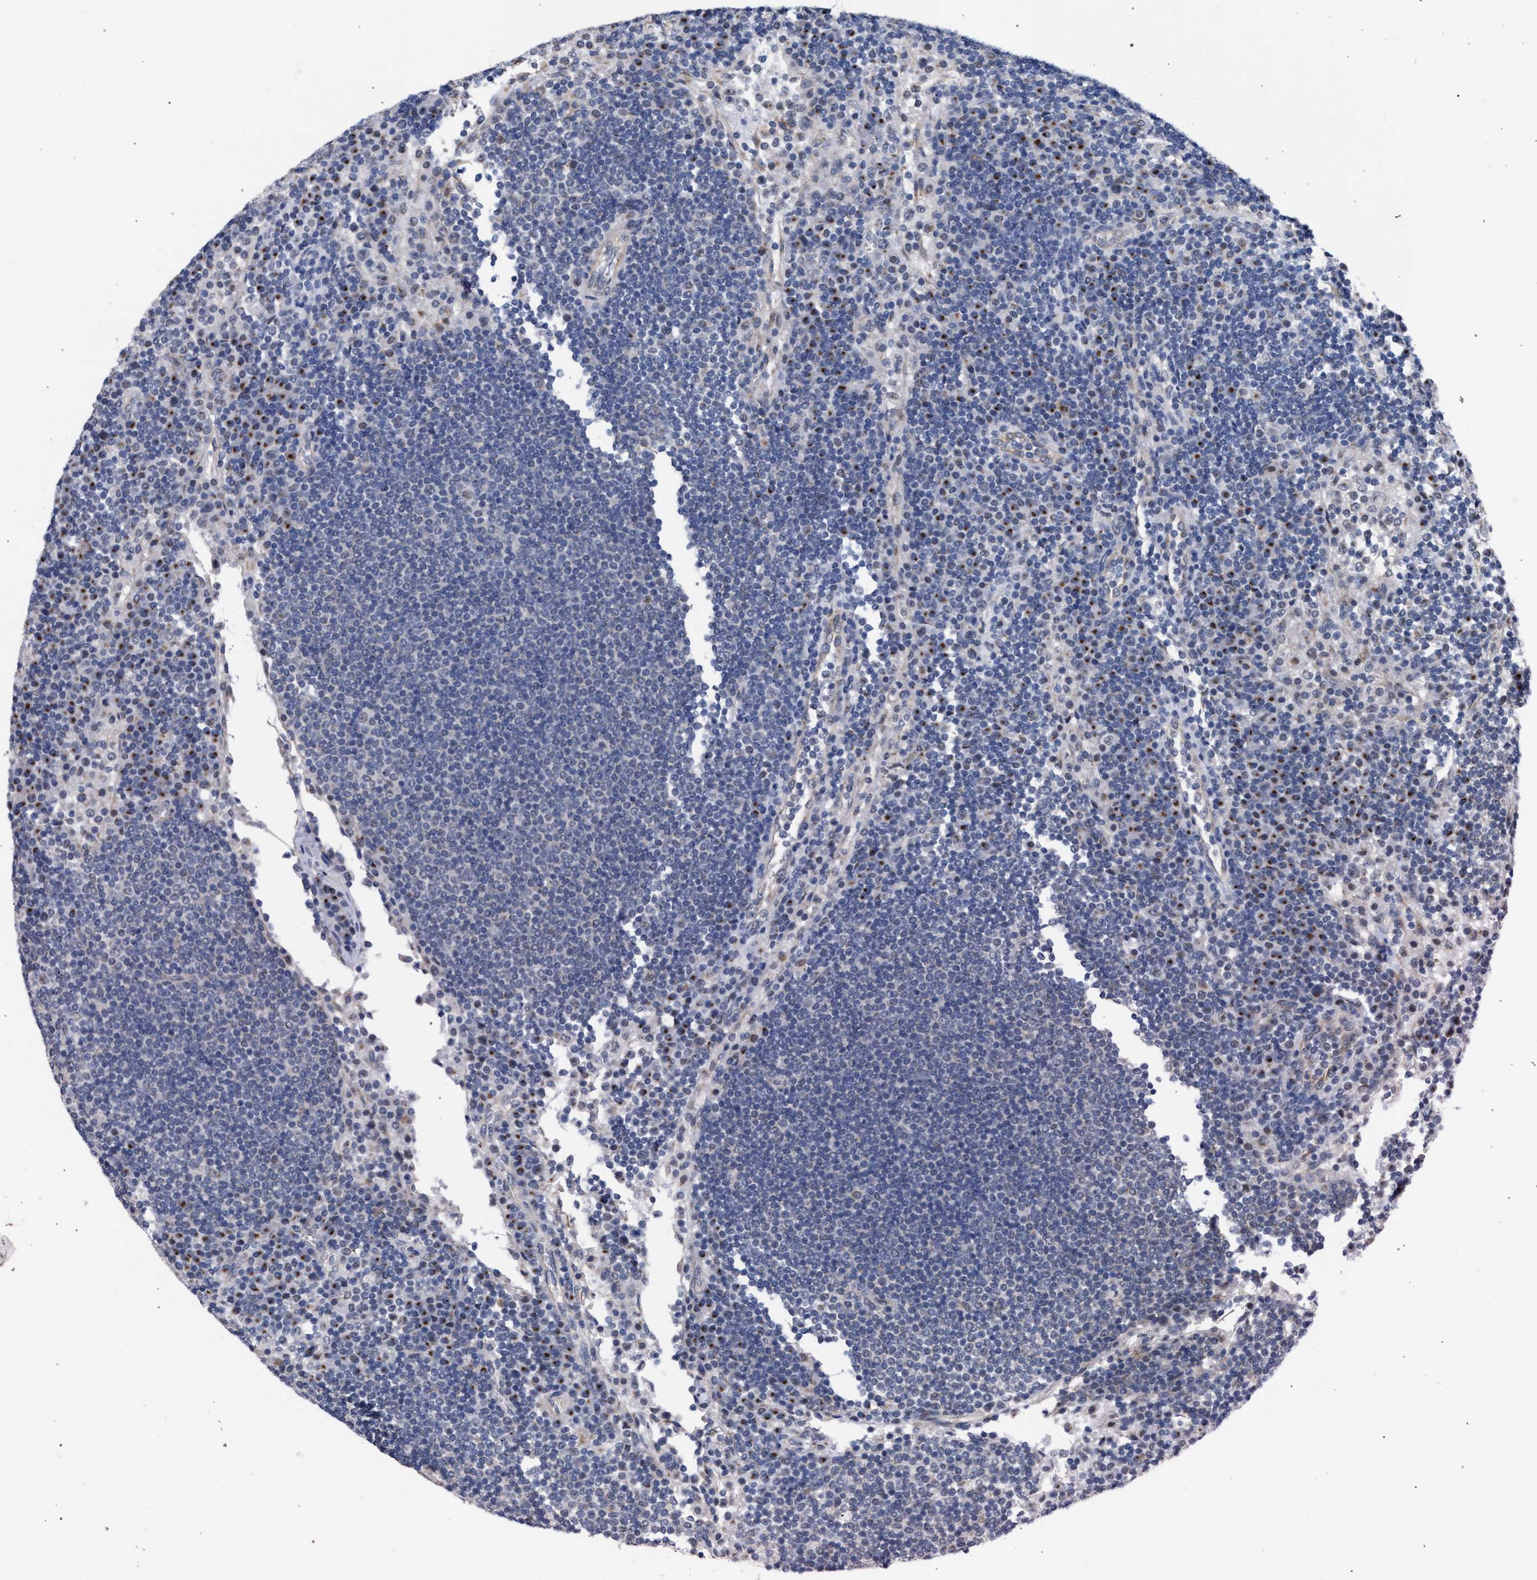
{"staining": {"intensity": "weak", "quantity": "<25%", "location": "cytoplasmic/membranous"}, "tissue": "lymph node", "cell_type": "Germinal center cells", "image_type": "normal", "snomed": [{"axis": "morphology", "description": "Normal tissue, NOS"}, {"axis": "topography", "description": "Lymph node"}], "caption": "Immunohistochemical staining of unremarkable human lymph node reveals no significant expression in germinal center cells. The staining was performed using DAB to visualize the protein expression in brown, while the nuclei were stained in blue with hematoxylin (Magnification: 20x).", "gene": "GOLGA2", "patient": {"sex": "female", "age": 53}}